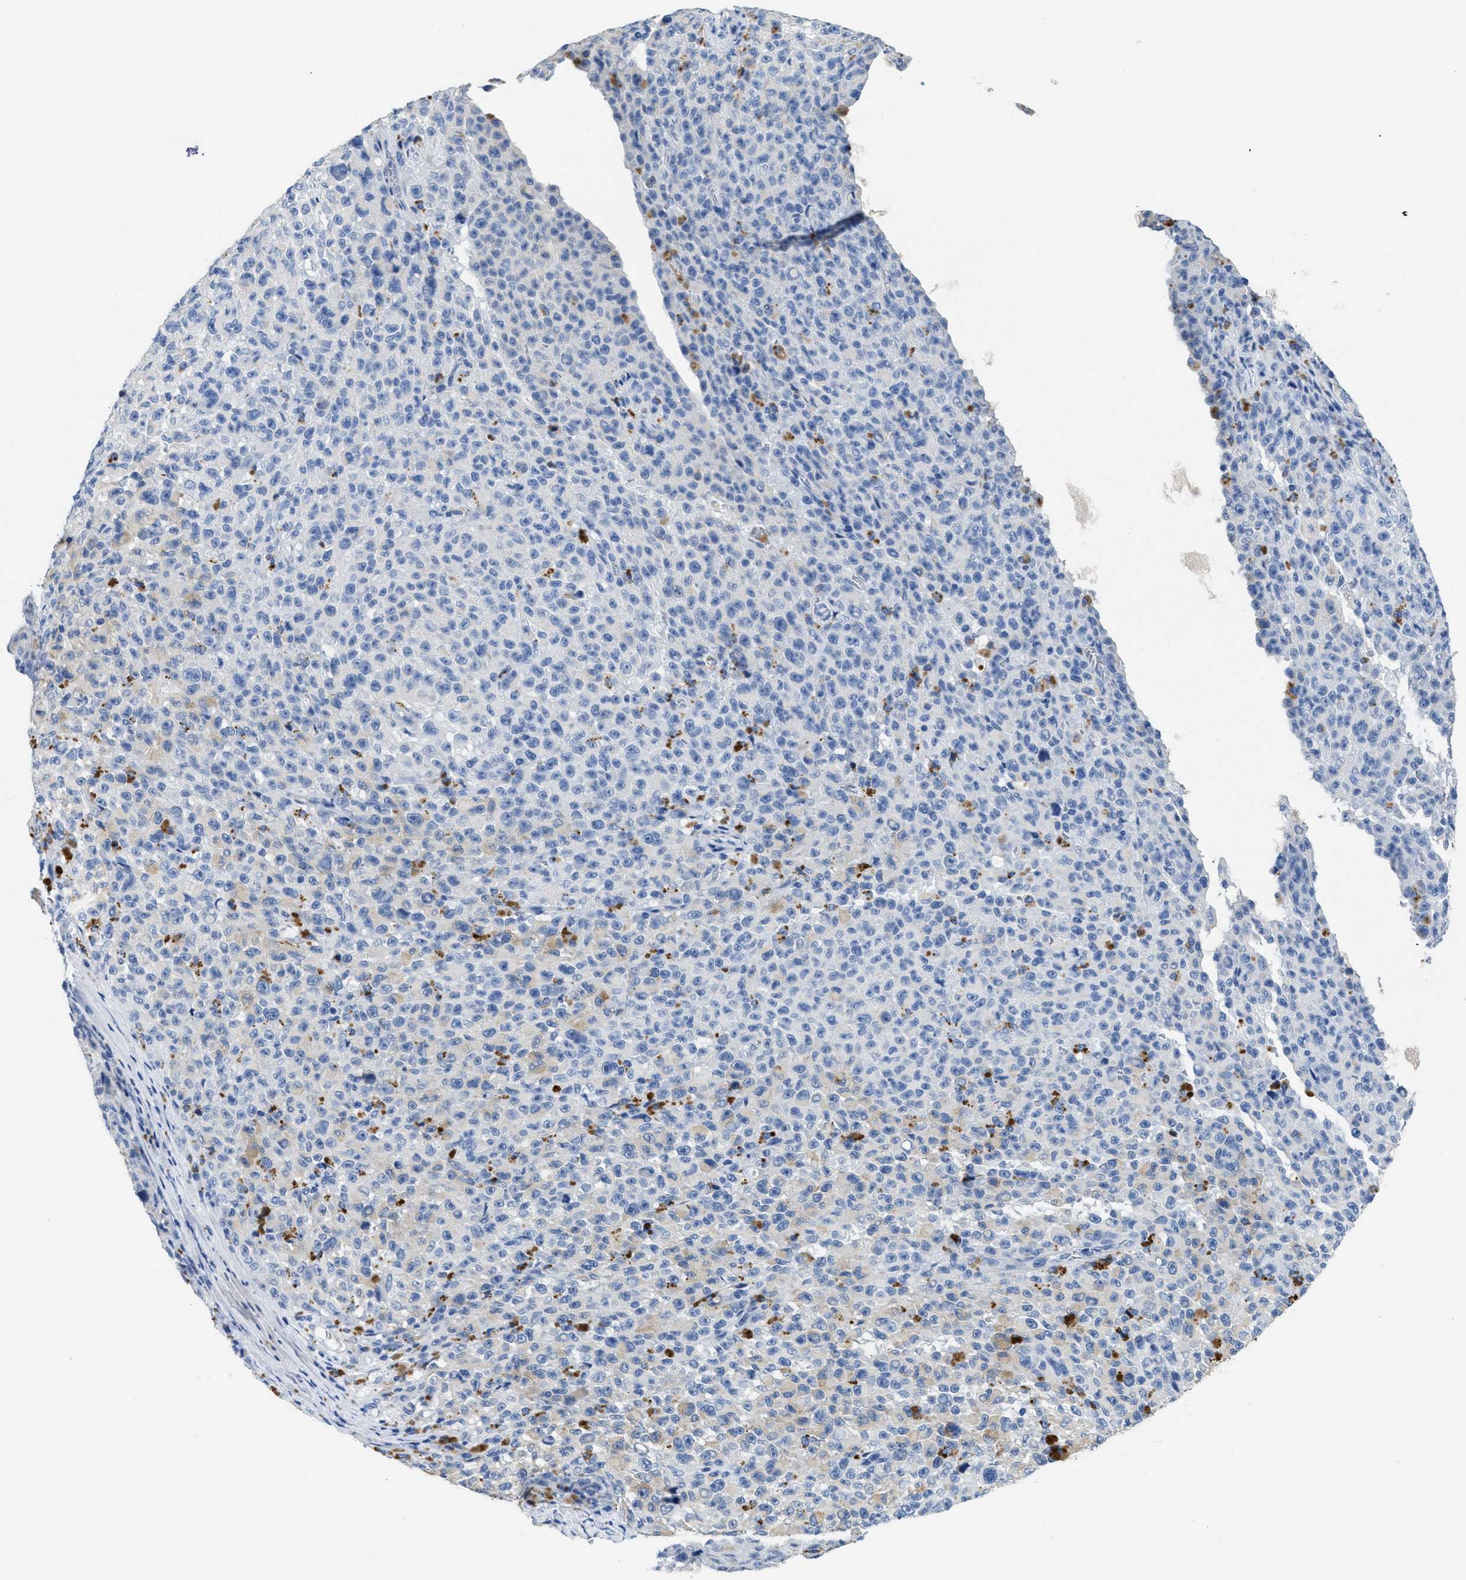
{"staining": {"intensity": "negative", "quantity": "none", "location": "none"}, "tissue": "melanoma", "cell_type": "Tumor cells", "image_type": "cancer", "snomed": [{"axis": "morphology", "description": "Malignant melanoma, NOS"}, {"axis": "topography", "description": "Skin"}], "caption": "This is a micrograph of IHC staining of melanoma, which shows no staining in tumor cells.", "gene": "APOBEC2", "patient": {"sex": "female", "age": 82}}